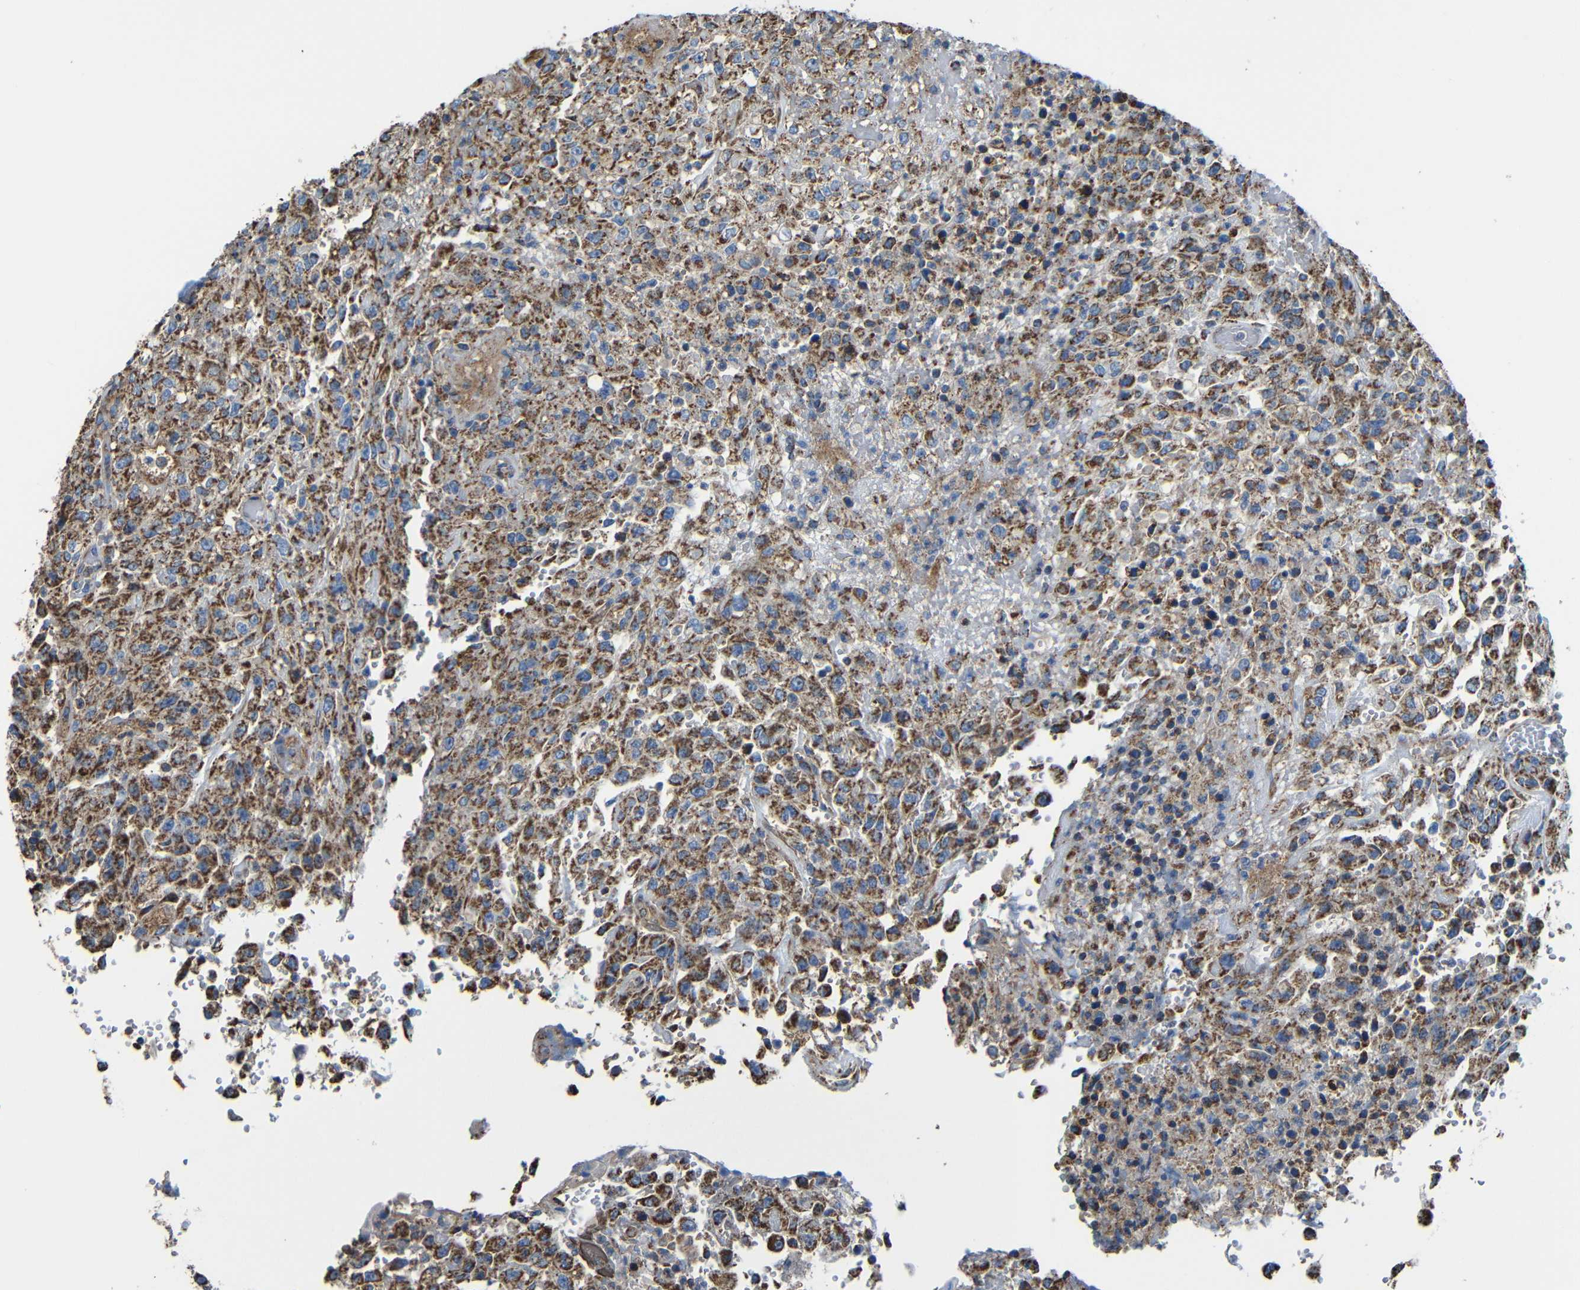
{"staining": {"intensity": "strong", "quantity": ">75%", "location": "cytoplasmic/membranous"}, "tissue": "urothelial cancer", "cell_type": "Tumor cells", "image_type": "cancer", "snomed": [{"axis": "morphology", "description": "Urothelial carcinoma, High grade"}, {"axis": "topography", "description": "Urinary bladder"}], "caption": "Immunohistochemical staining of urothelial carcinoma (high-grade) demonstrates high levels of strong cytoplasmic/membranous expression in about >75% of tumor cells. The staining is performed using DAB brown chromogen to label protein expression. The nuclei are counter-stained blue using hematoxylin.", "gene": "INTS6L", "patient": {"sex": "male", "age": 46}}